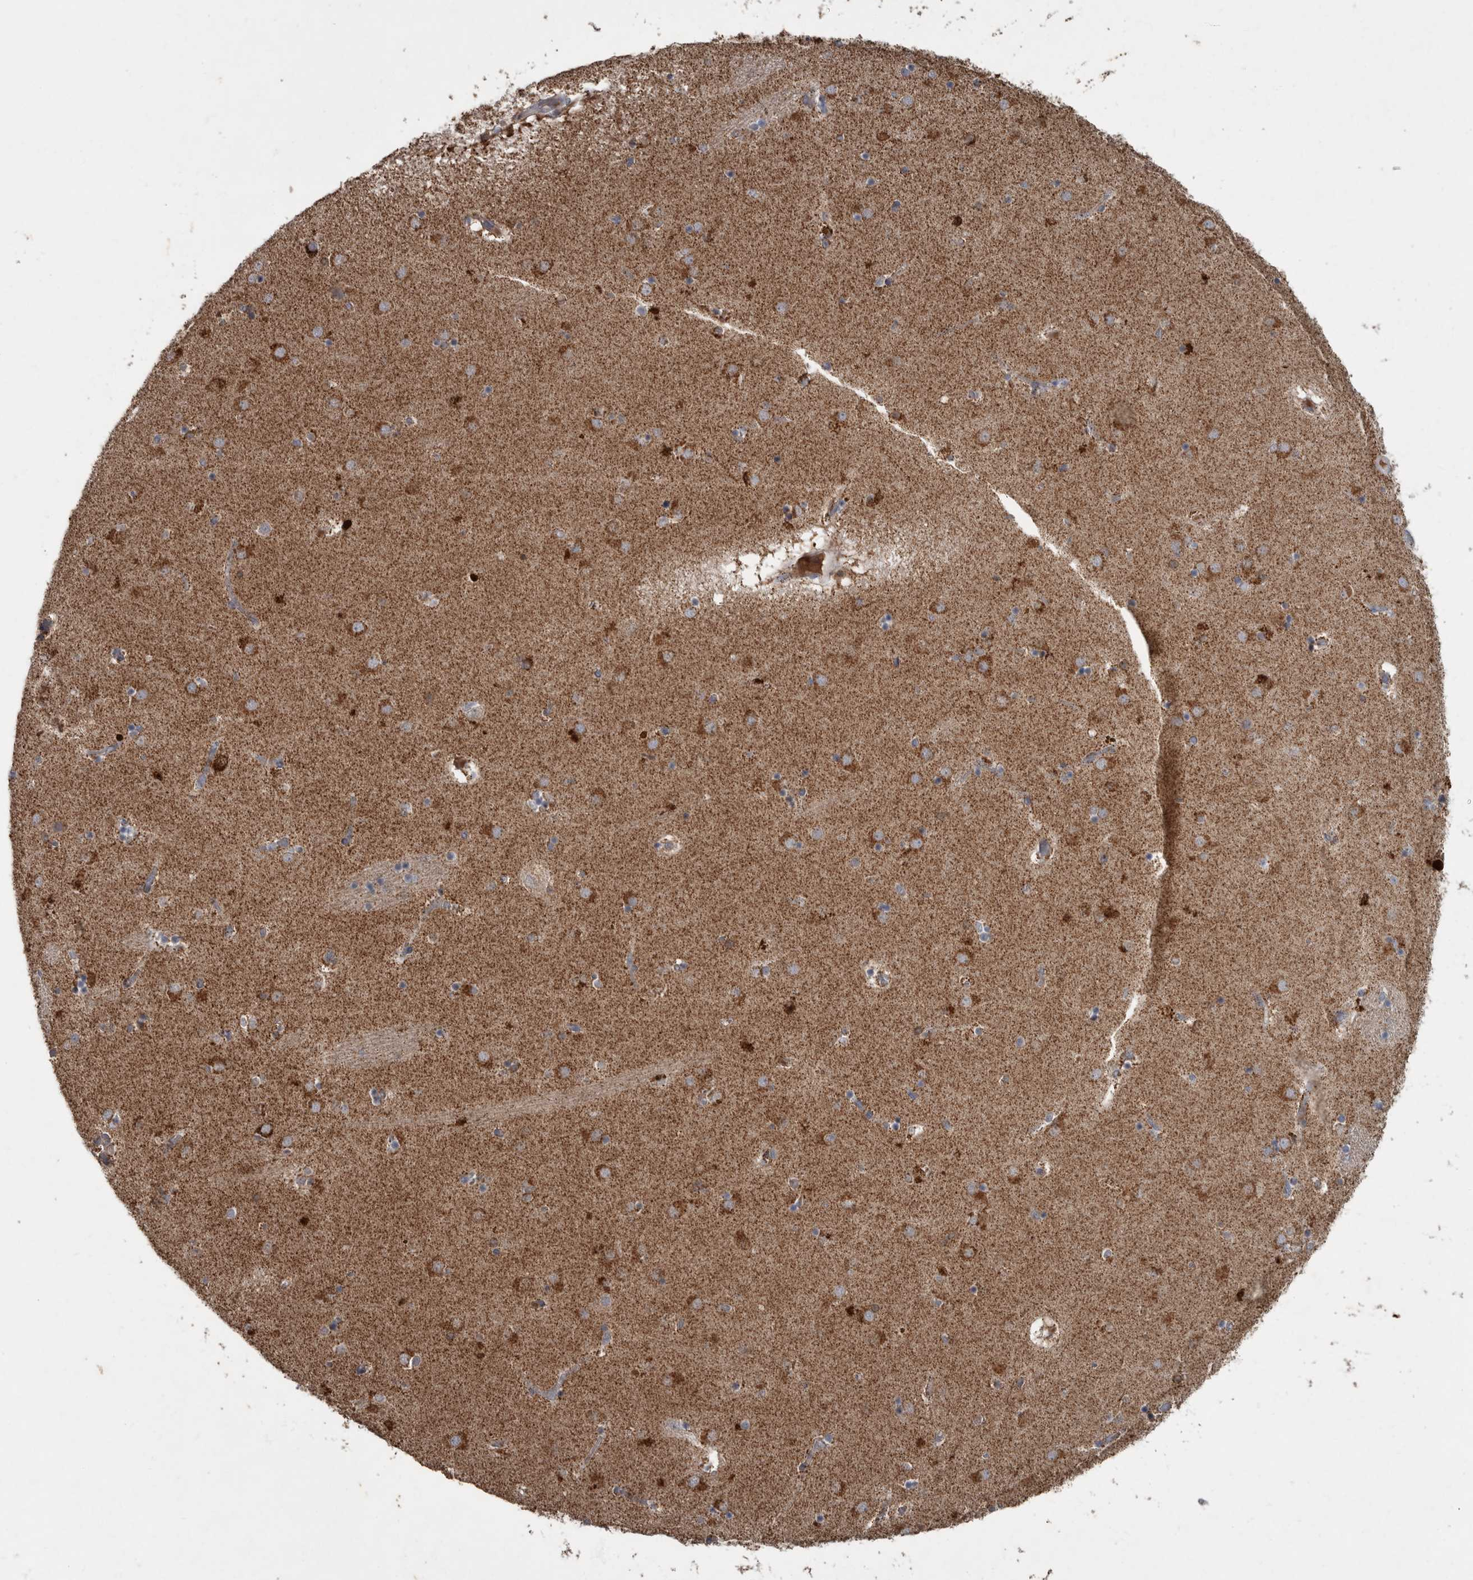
{"staining": {"intensity": "strong", "quantity": "<25%", "location": "cytoplasmic/membranous"}, "tissue": "caudate", "cell_type": "Glial cells", "image_type": "normal", "snomed": [{"axis": "morphology", "description": "Normal tissue, NOS"}, {"axis": "topography", "description": "Lateral ventricle wall"}], "caption": "High-power microscopy captured an immunohistochemistry image of normal caudate, revealing strong cytoplasmic/membranous positivity in approximately <25% of glial cells. (Stains: DAB (3,3'-diaminobenzidine) in brown, nuclei in blue, Microscopy: brightfield microscopy at high magnification).", "gene": "PPP1R3C", "patient": {"sex": "male", "age": 70}}